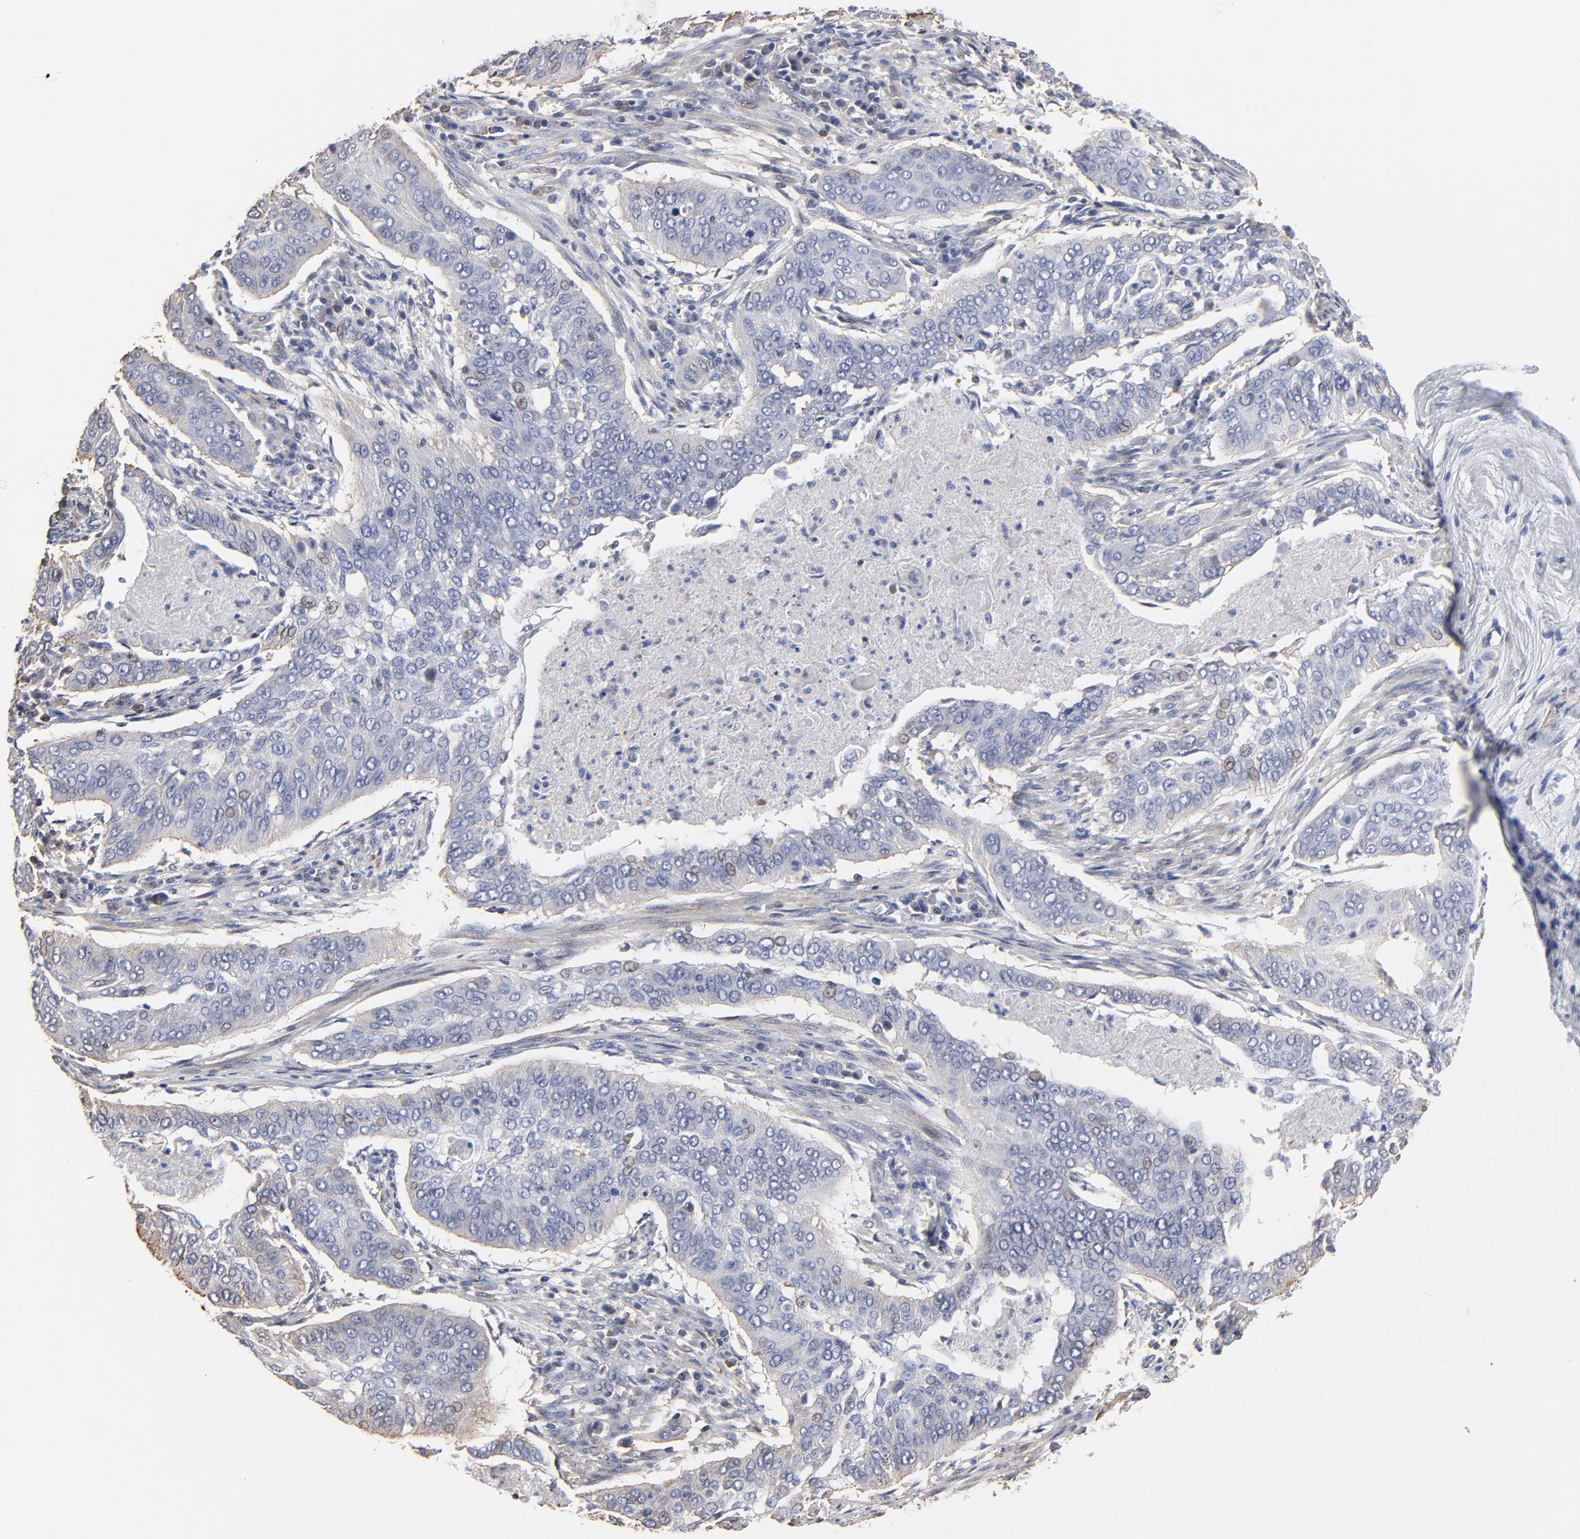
{"staining": {"intensity": "negative", "quantity": "none", "location": "none"}, "tissue": "cervical cancer", "cell_type": "Tumor cells", "image_type": "cancer", "snomed": [{"axis": "morphology", "description": "Squamous cell carcinoma, NOS"}, {"axis": "topography", "description": "Cervix"}], "caption": "Cervical cancer was stained to show a protein in brown. There is no significant positivity in tumor cells.", "gene": "ACTA2", "patient": {"sex": "female", "age": 39}}